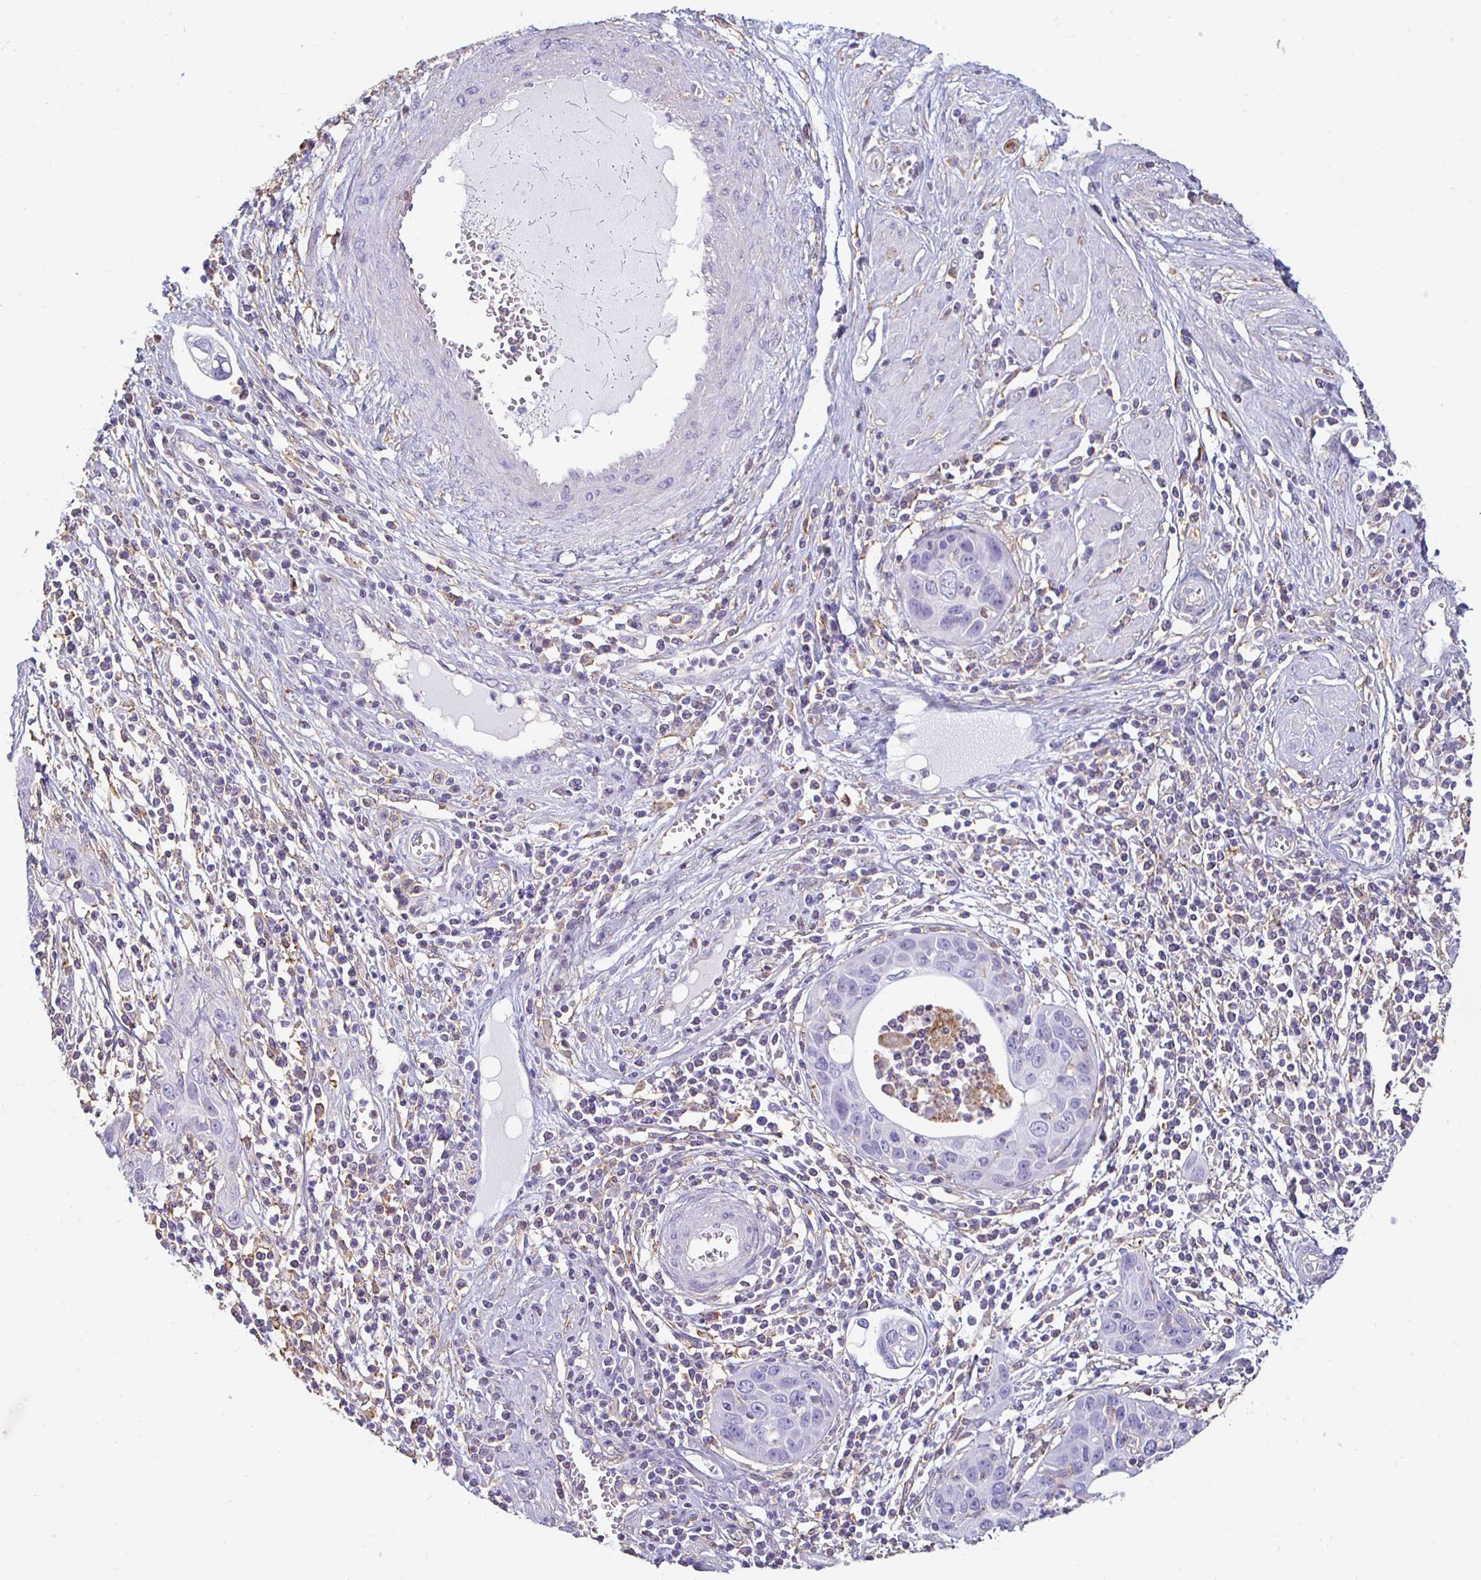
{"staining": {"intensity": "negative", "quantity": "none", "location": "none"}, "tissue": "cervical cancer", "cell_type": "Tumor cells", "image_type": "cancer", "snomed": [{"axis": "morphology", "description": "Squamous cell carcinoma, NOS"}, {"axis": "topography", "description": "Cervix"}], "caption": "This is a photomicrograph of immunohistochemistry staining of squamous cell carcinoma (cervical), which shows no staining in tumor cells.", "gene": "TAS1R3", "patient": {"sex": "female", "age": 36}}